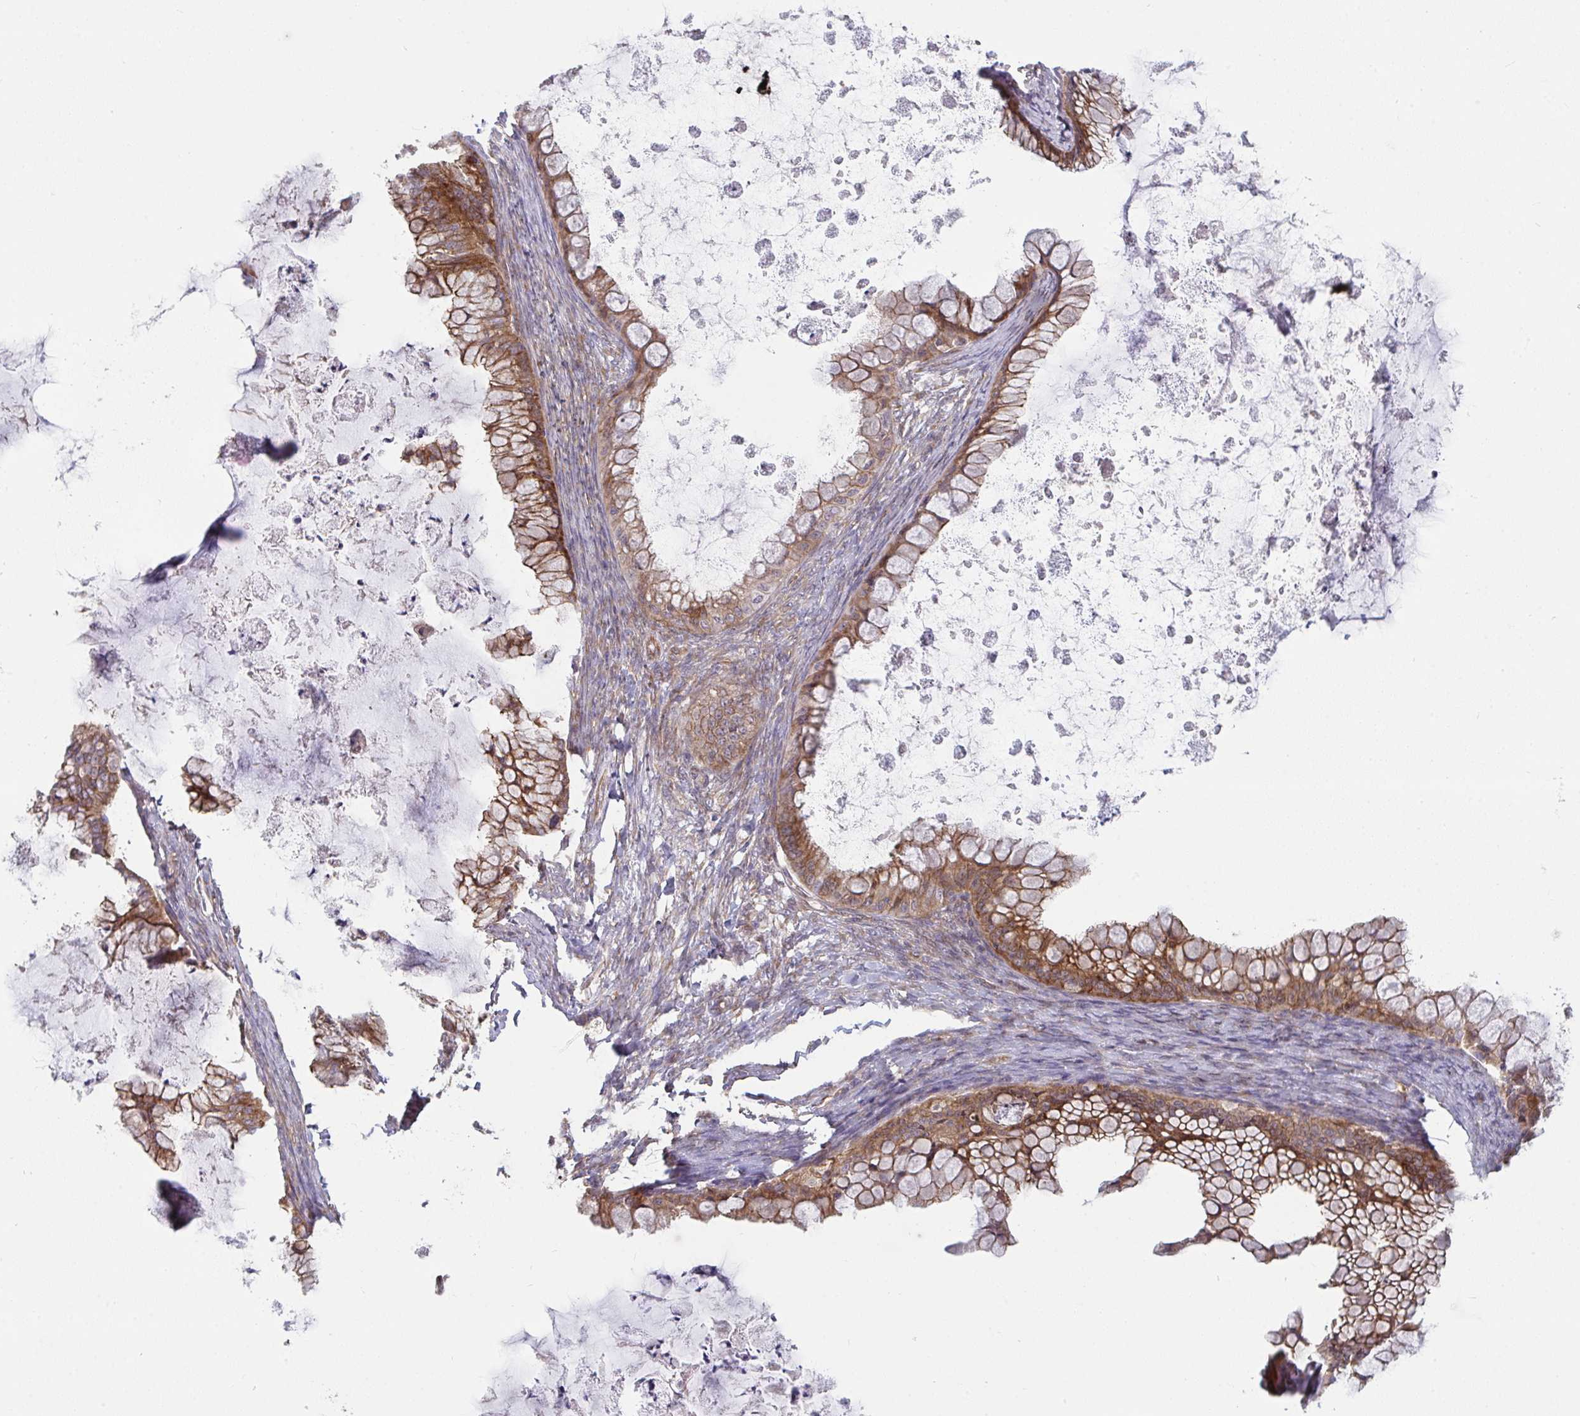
{"staining": {"intensity": "strong", "quantity": ">75%", "location": "cytoplasmic/membranous"}, "tissue": "ovarian cancer", "cell_type": "Tumor cells", "image_type": "cancer", "snomed": [{"axis": "morphology", "description": "Cystadenocarcinoma, mucinous, NOS"}, {"axis": "topography", "description": "Ovary"}], "caption": "A histopathology image of mucinous cystadenocarcinoma (ovarian) stained for a protein shows strong cytoplasmic/membranous brown staining in tumor cells.", "gene": "CASP9", "patient": {"sex": "female", "age": 35}}